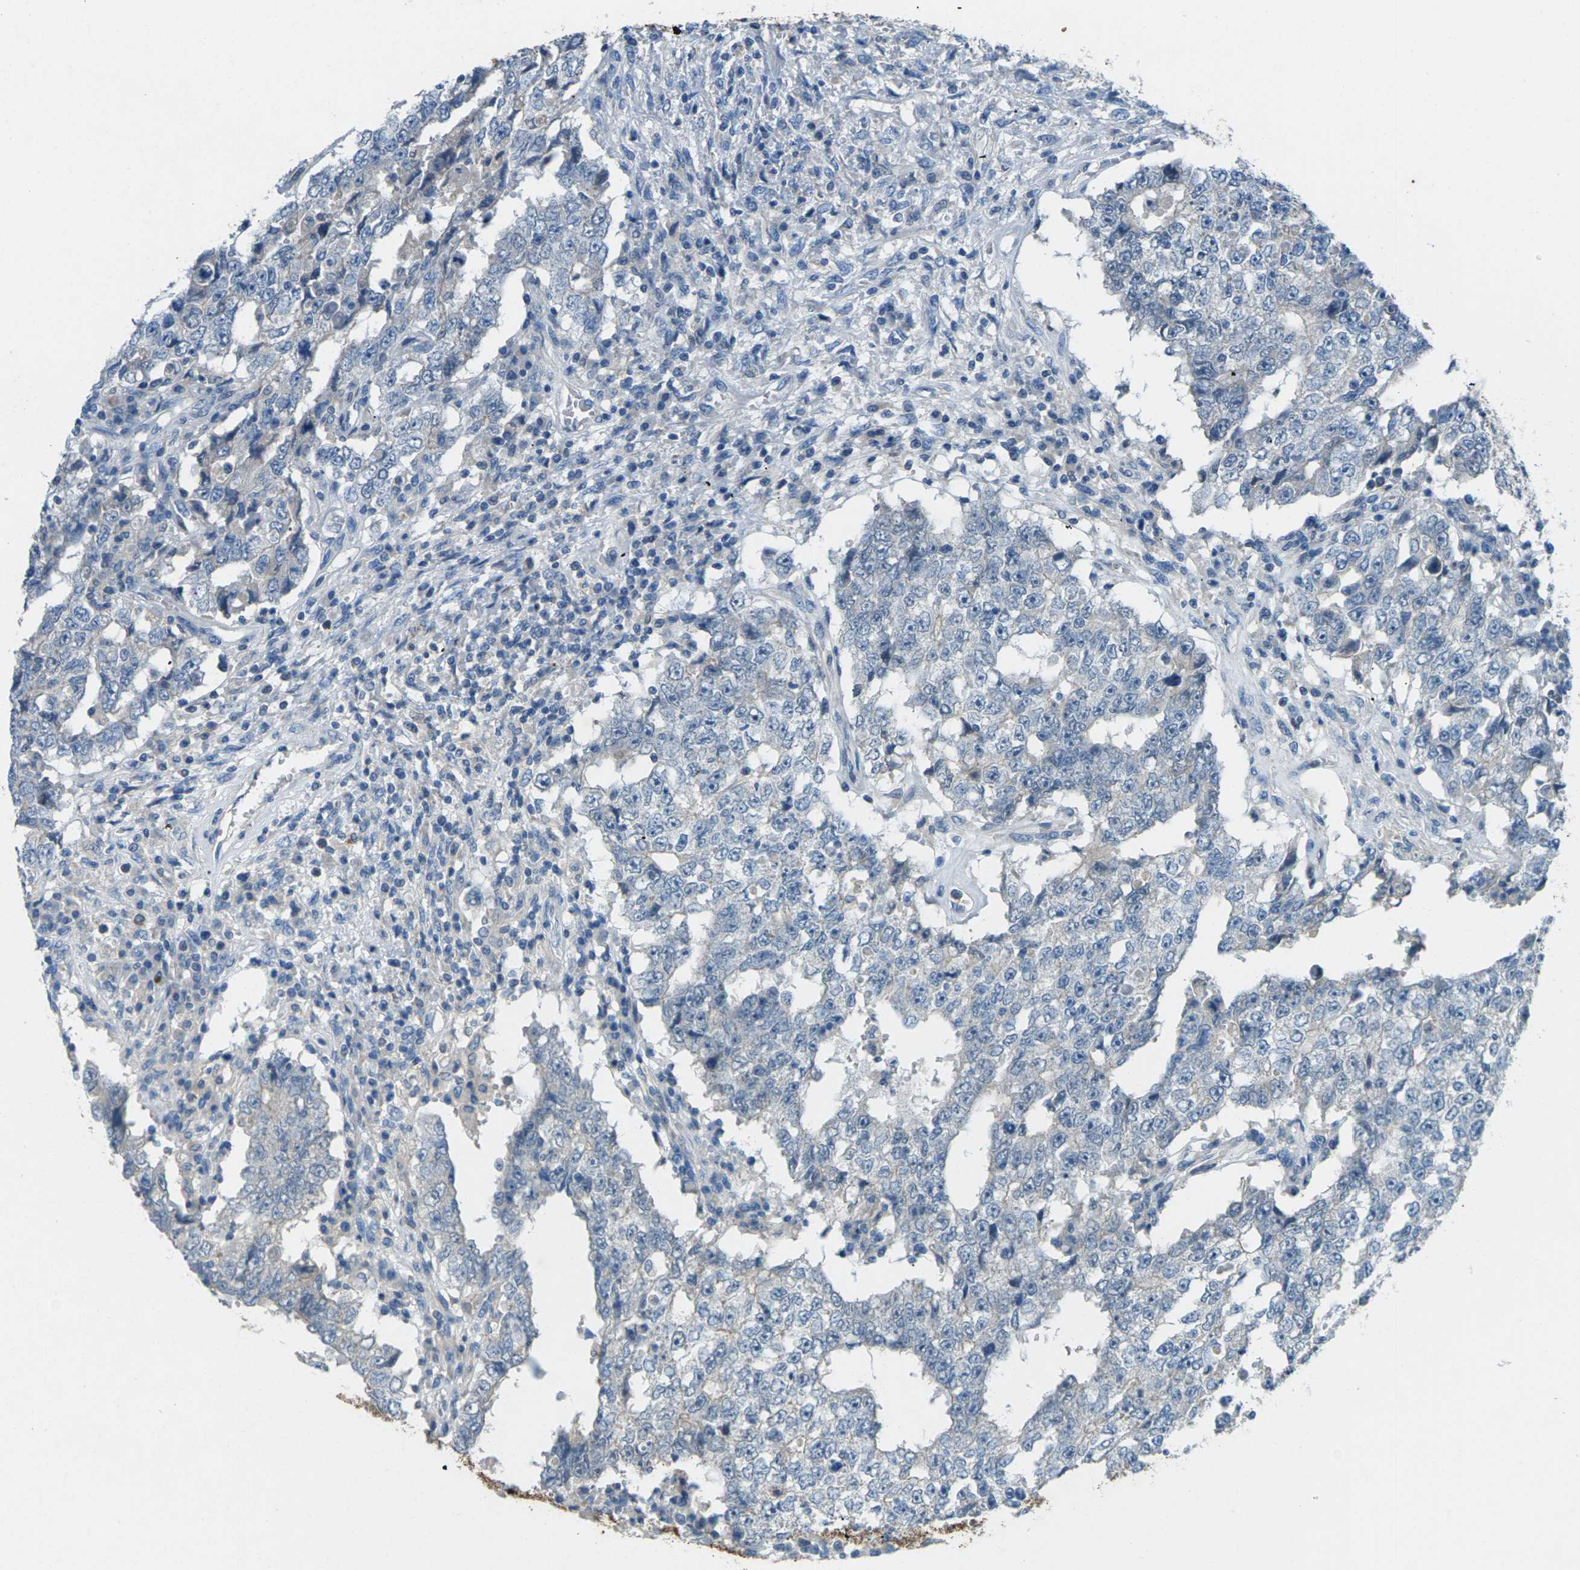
{"staining": {"intensity": "weak", "quantity": "<25%", "location": "cytoplasmic/membranous"}, "tissue": "testis cancer", "cell_type": "Tumor cells", "image_type": "cancer", "snomed": [{"axis": "morphology", "description": "Carcinoma, Embryonal, NOS"}, {"axis": "topography", "description": "Testis"}], "caption": "Protein analysis of testis embryonal carcinoma reveals no significant expression in tumor cells.", "gene": "SIGLEC14", "patient": {"sex": "male", "age": 26}}